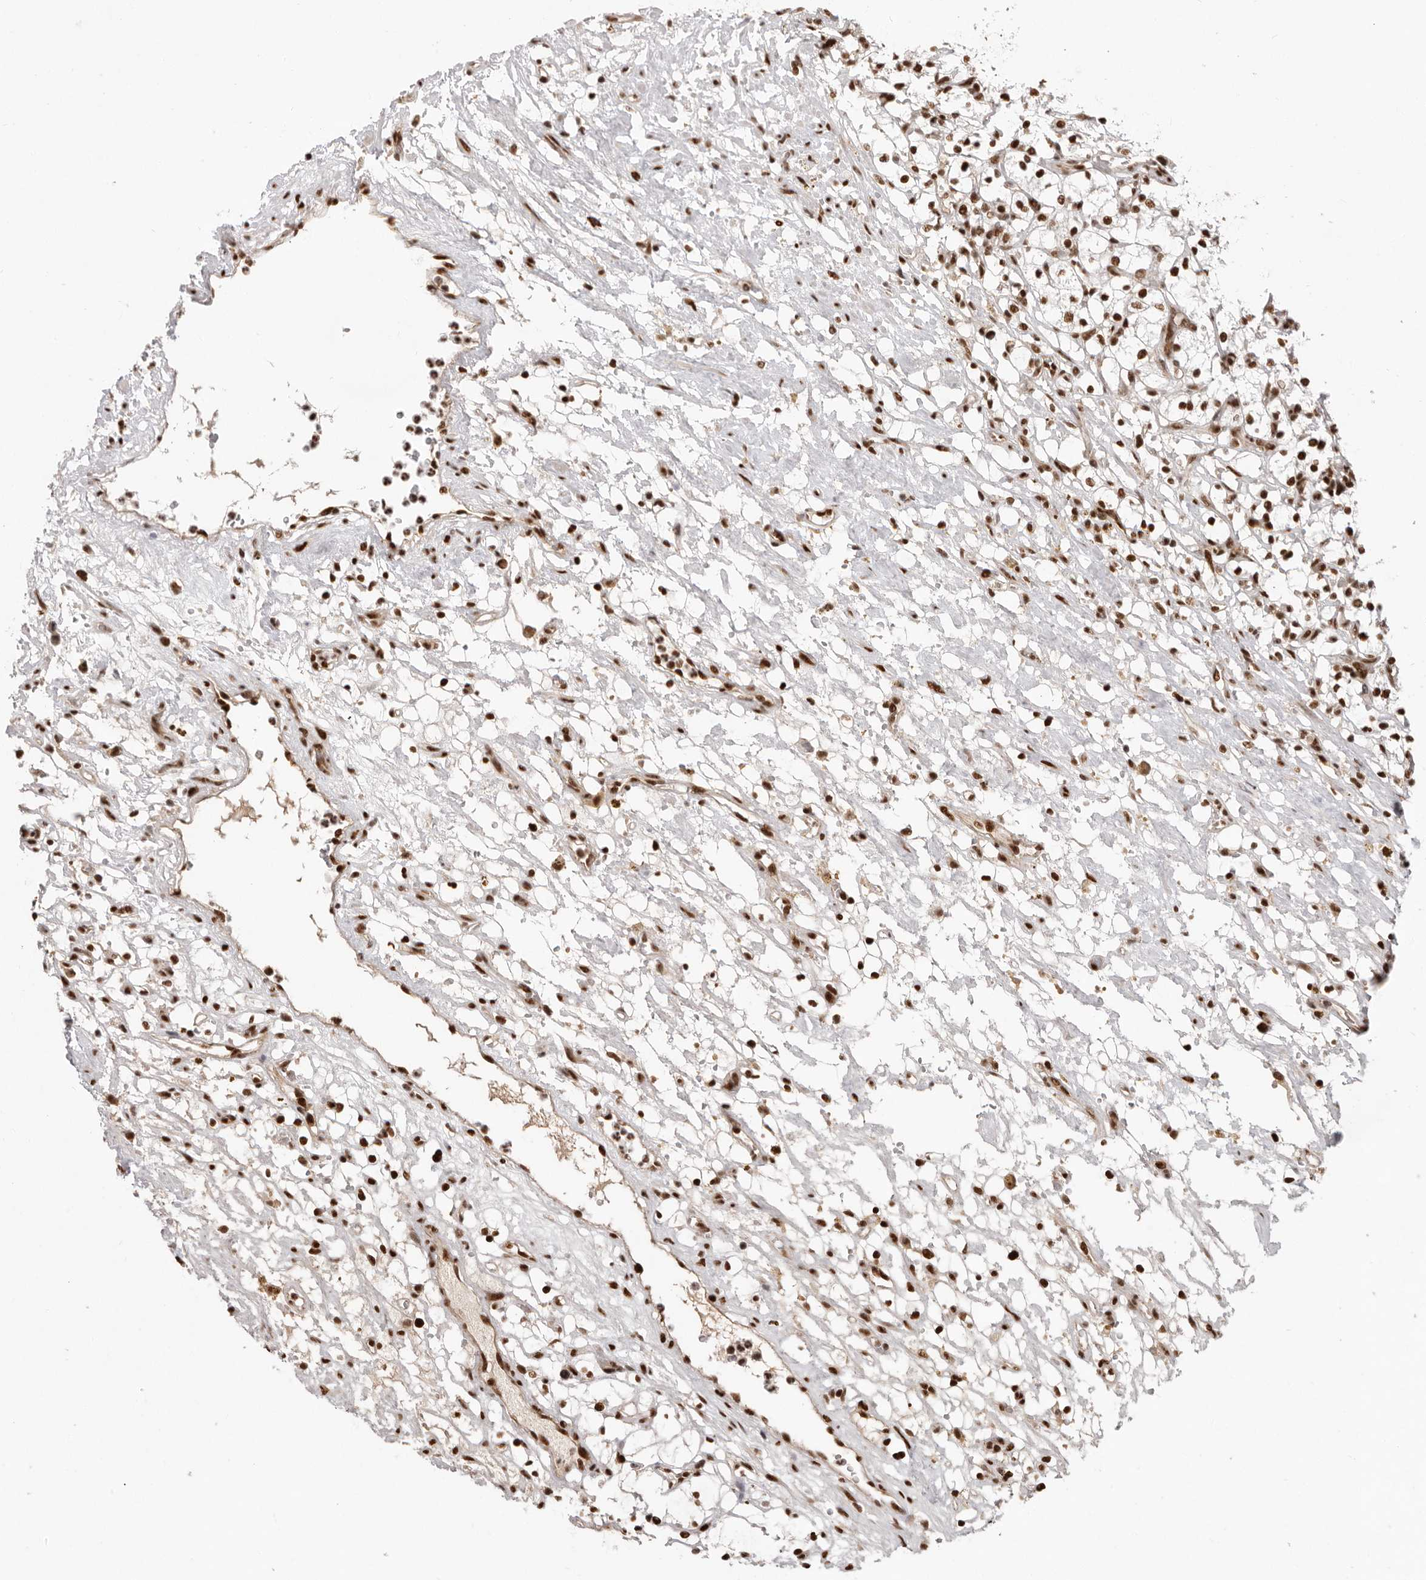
{"staining": {"intensity": "strong", "quantity": ">75%", "location": "nuclear"}, "tissue": "renal cancer", "cell_type": "Tumor cells", "image_type": "cancer", "snomed": [{"axis": "morphology", "description": "Adenocarcinoma, NOS"}, {"axis": "topography", "description": "Kidney"}], "caption": "Immunohistochemistry photomicrograph of renal cancer stained for a protein (brown), which reveals high levels of strong nuclear expression in approximately >75% of tumor cells.", "gene": "CHTOP", "patient": {"sex": "female", "age": 69}}